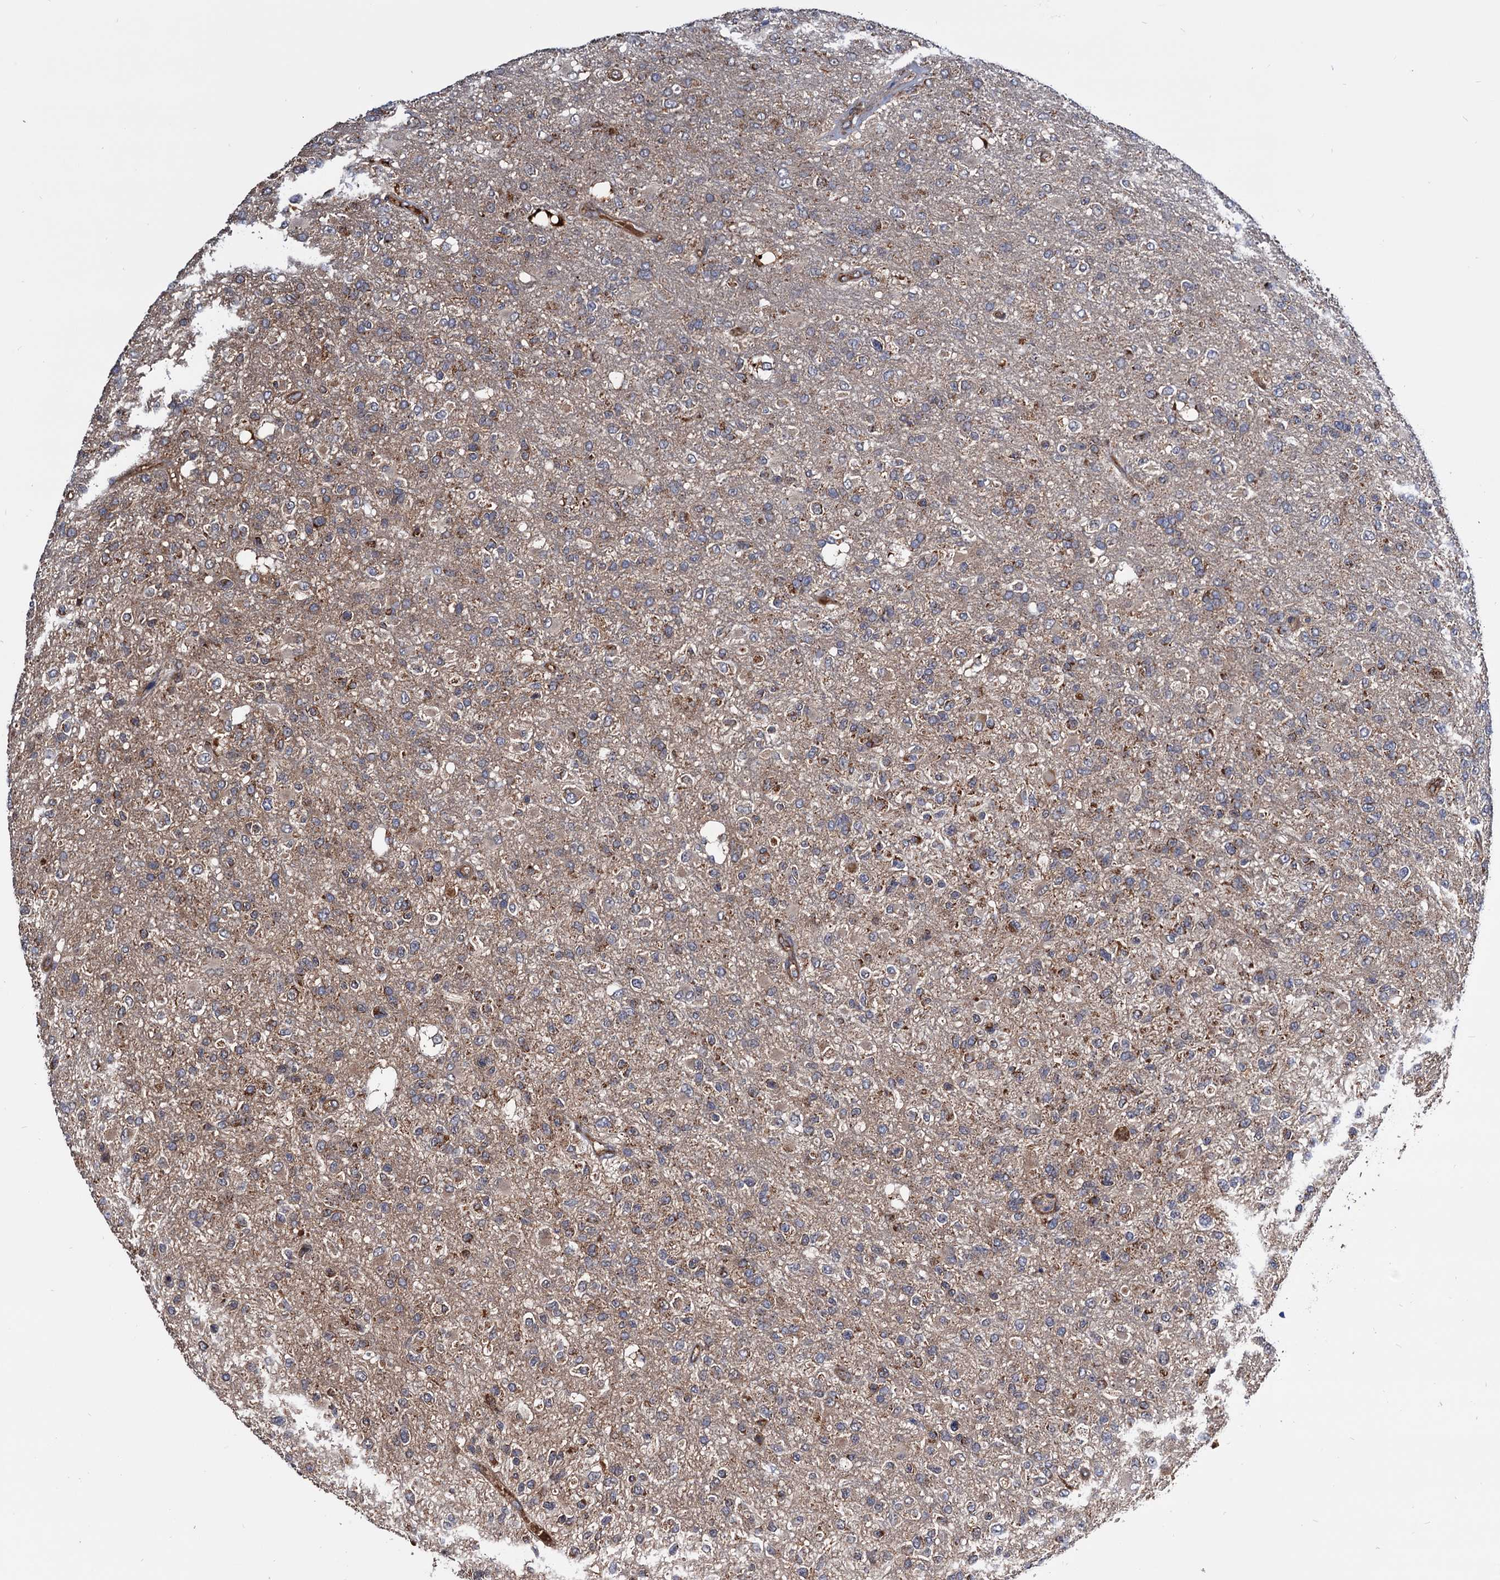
{"staining": {"intensity": "moderate", "quantity": "25%-75%", "location": "cytoplasmic/membranous"}, "tissue": "glioma", "cell_type": "Tumor cells", "image_type": "cancer", "snomed": [{"axis": "morphology", "description": "Glioma, malignant, High grade"}, {"axis": "topography", "description": "Brain"}], "caption": "This is an image of IHC staining of glioma, which shows moderate positivity in the cytoplasmic/membranous of tumor cells.", "gene": "MRPL42", "patient": {"sex": "female", "age": 74}}